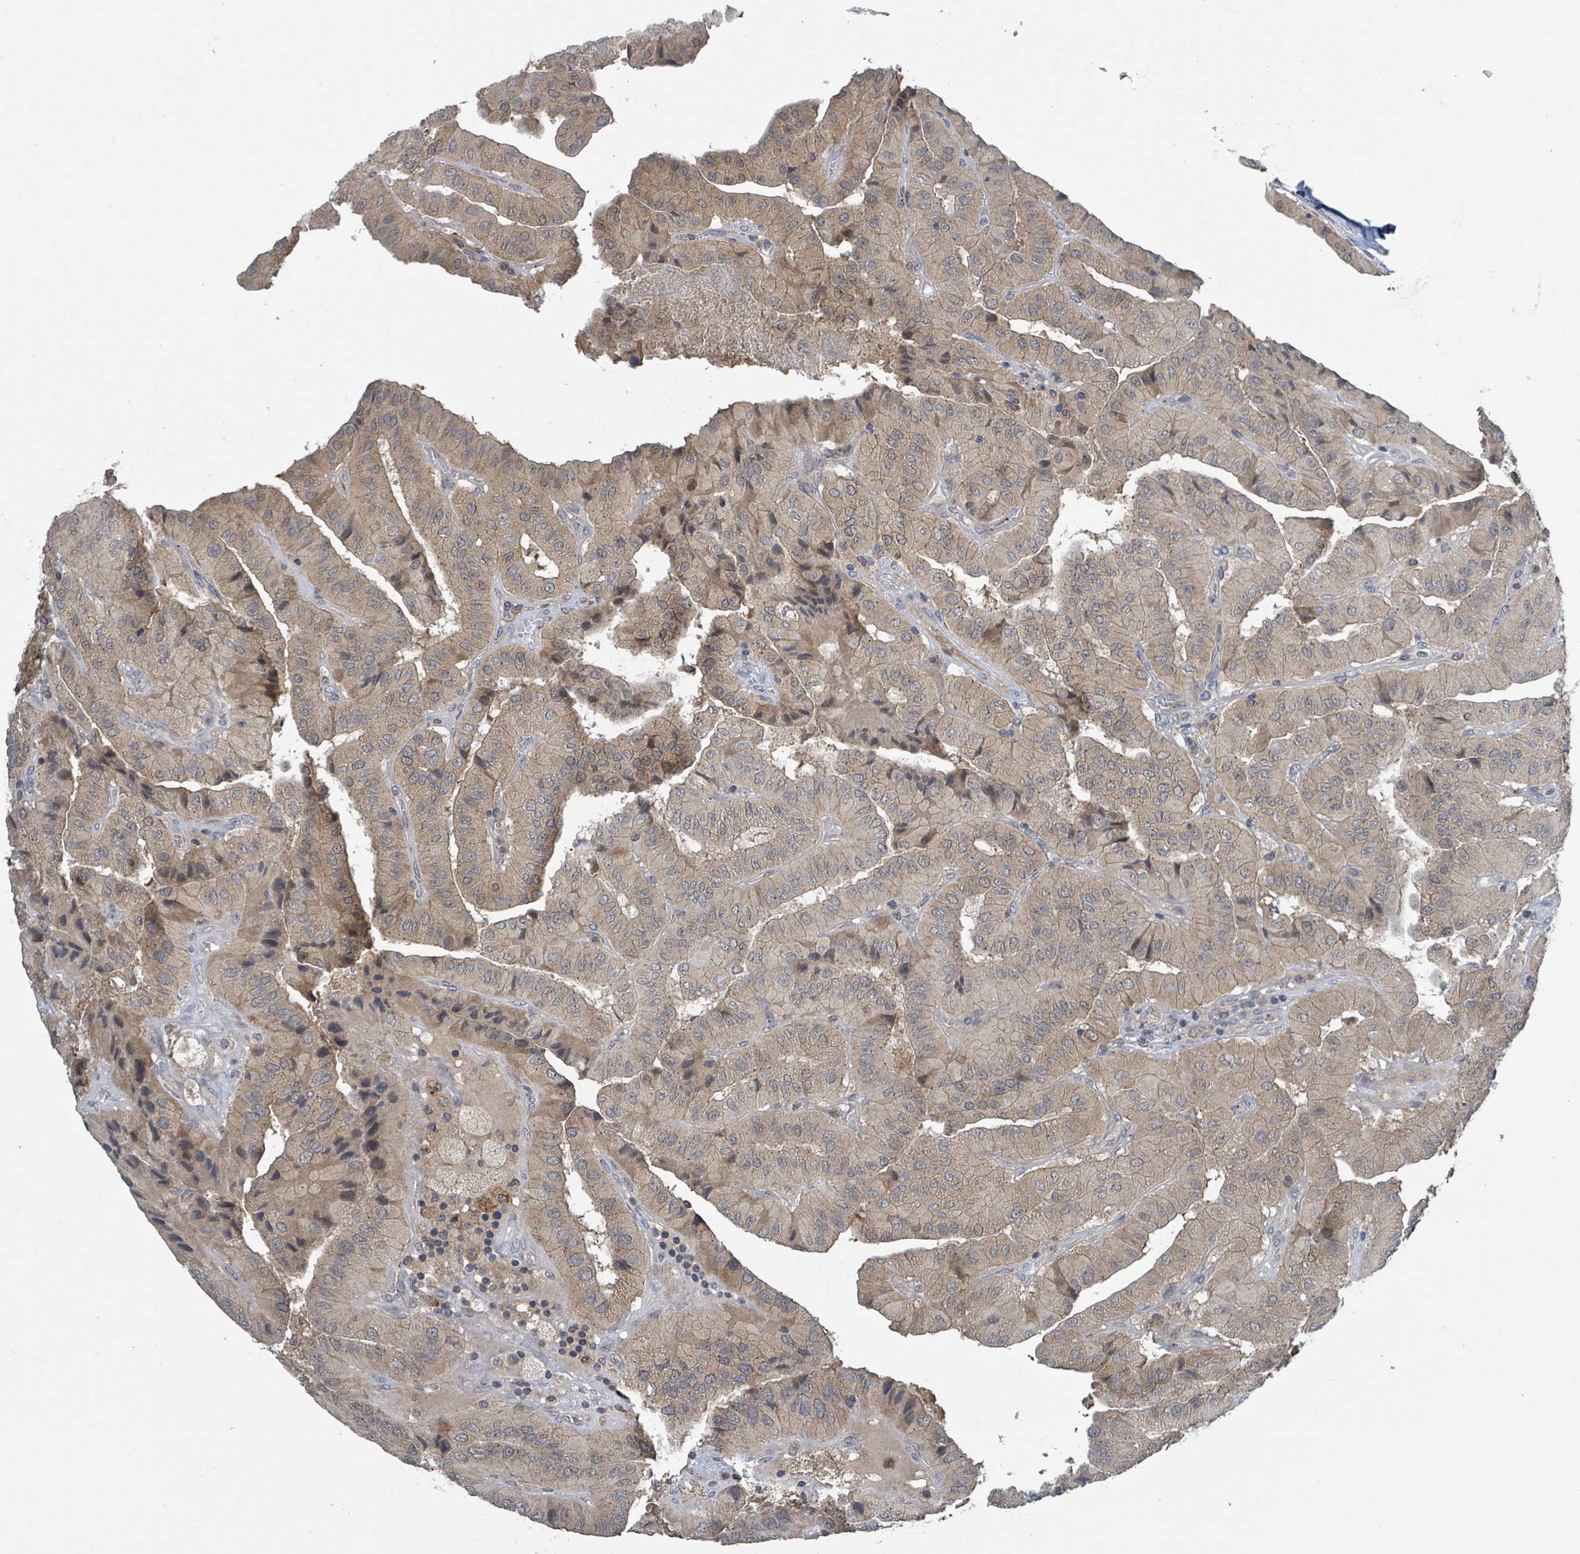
{"staining": {"intensity": "weak", "quantity": ">75%", "location": "cytoplasmic/membranous"}, "tissue": "thyroid cancer", "cell_type": "Tumor cells", "image_type": "cancer", "snomed": [{"axis": "morphology", "description": "Normal tissue, NOS"}, {"axis": "morphology", "description": "Papillary adenocarcinoma, NOS"}, {"axis": "topography", "description": "Thyroid gland"}], "caption": "Papillary adenocarcinoma (thyroid) stained for a protein (brown) displays weak cytoplasmic/membranous positive expression in approximately >75% of tumor cells.", "gene": "CCDC121", "patient": {"sex": "female", "age": 59}}